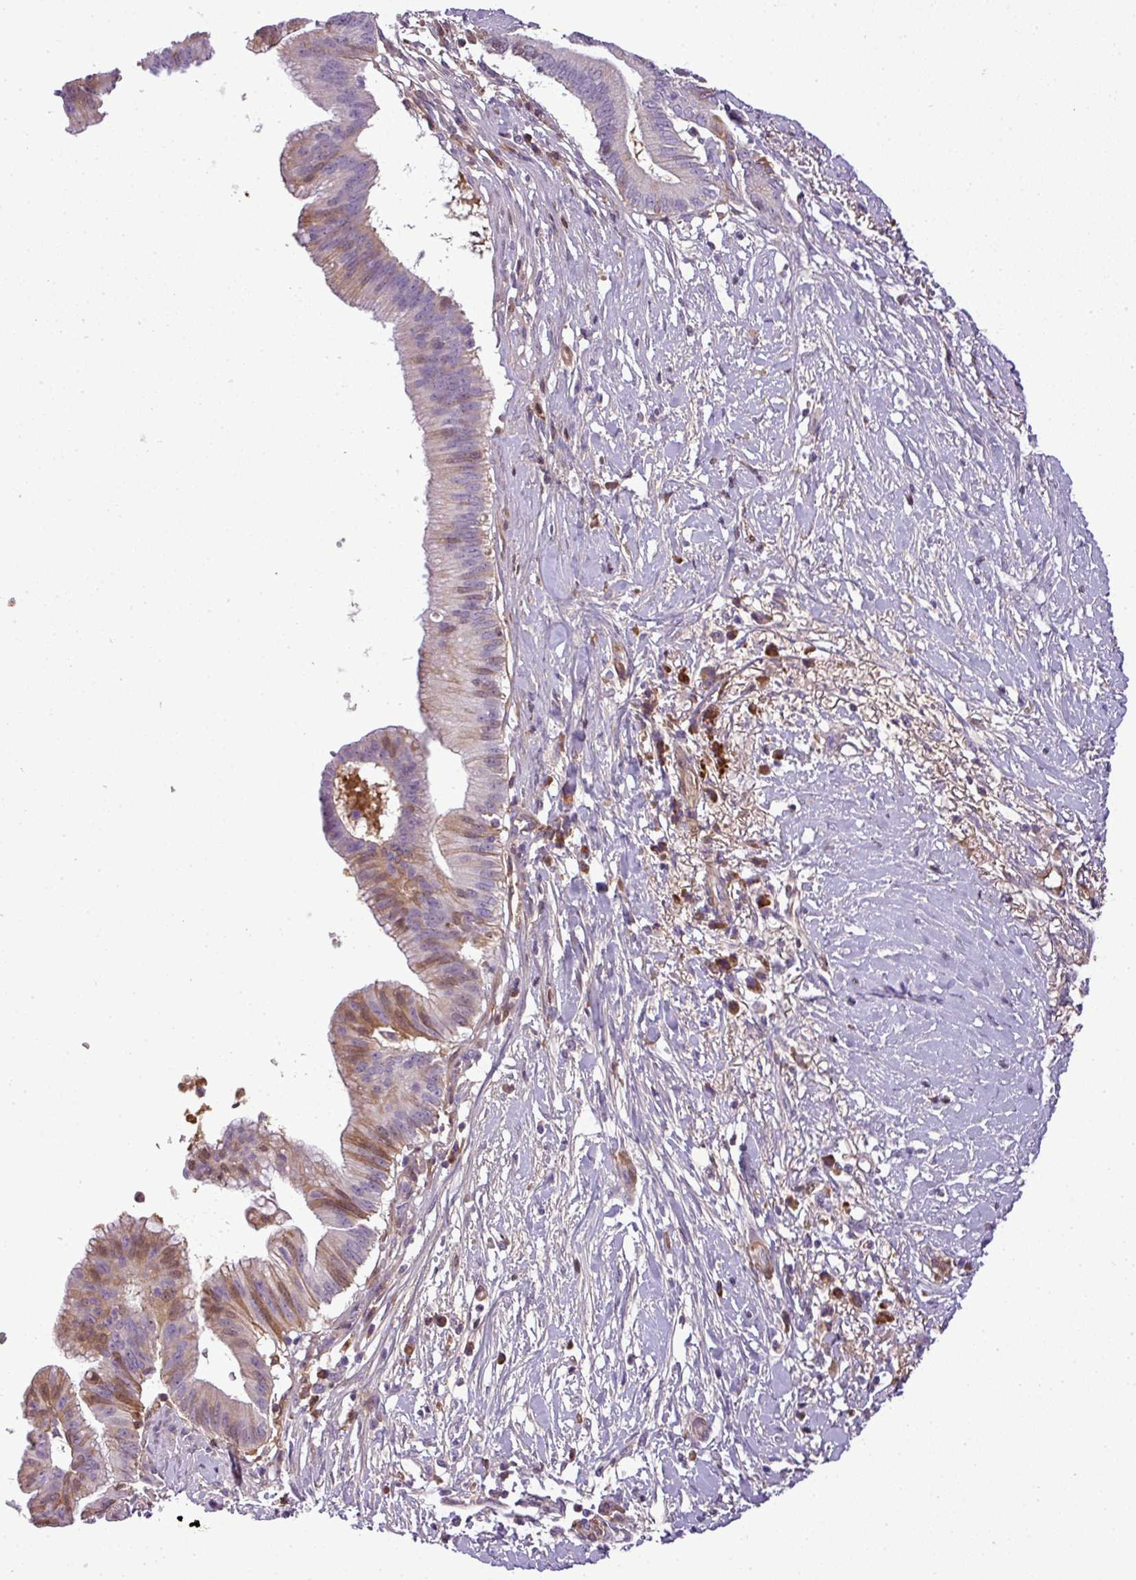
{"staining": {"intensity": "weak", "quantity": "25%-75%", "location": "cytoplasmic/membranous,nuclear"}, "tissue": "pancreatic cancer", "cell_type": "Tumor cells", "image_type": "cancer", "snomed": [{"axis": "morphology", "description": "Adenocarcinoma, NOS"}, {"axis": "topography", "description": "Pancreas"}], "caption": "This is an image of immunohistochemistry staining of pancreatic adenocarcinoma, which shows weak expression in the cytoplasmic/membranous and nuclear of tumor cells.", "gene": "C4B", "patient": {"sex": "male", "age": 68}}